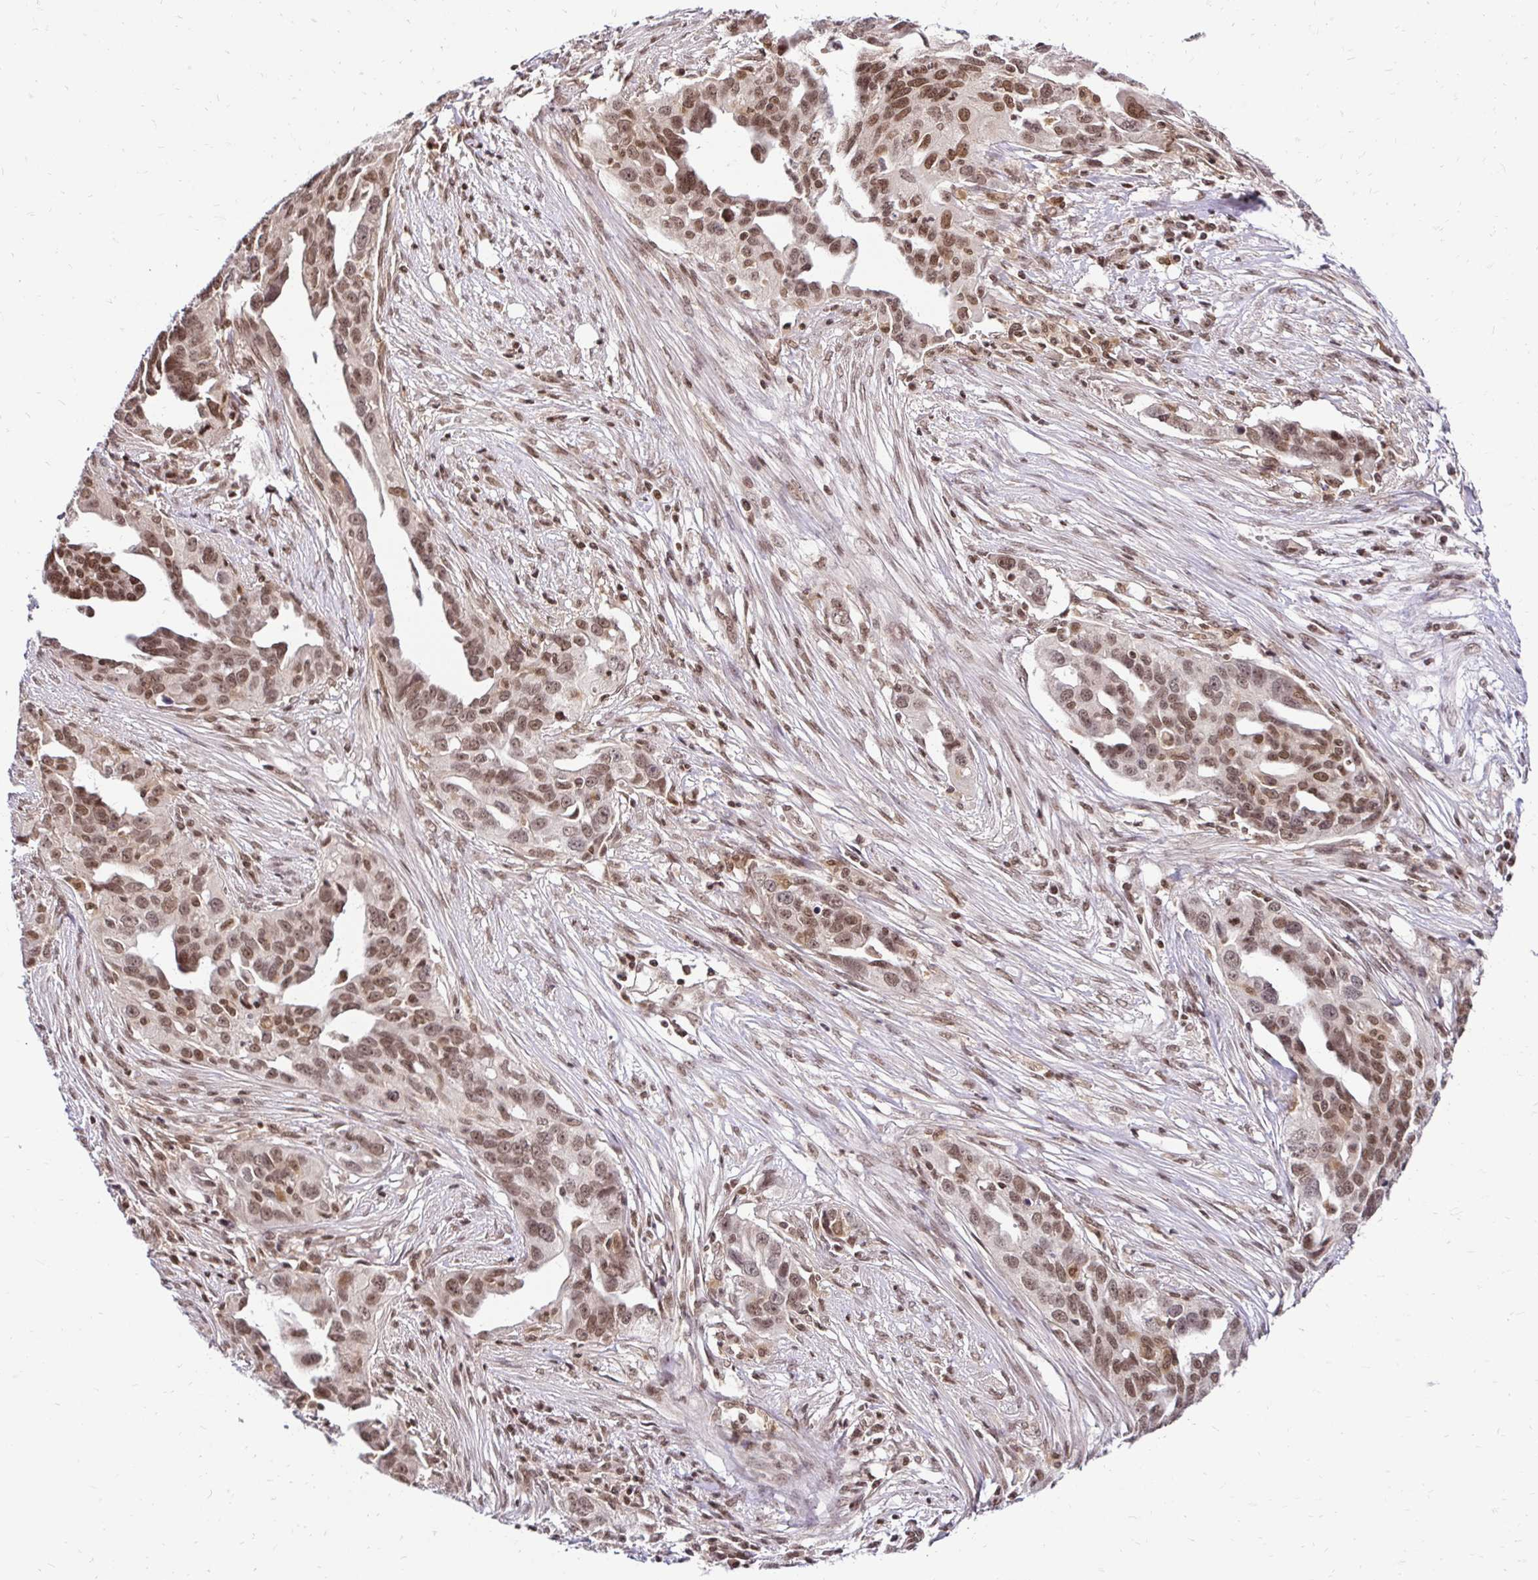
{"staining": {"intensity": "moderate", "quantity": ">75%", "location": "nuclear"}, "tissue": "ovarian cancer", "cell_type": "Tumor cells", "image_type": "cancer", "snomed": [{"axis": "morphology", "description": "Carcinoma, endometroid"}, {"axis": "morphology", "description": "Cystadenocarcinoma, serous, NOS"}, {"axis": "topography", "description": "Ovary"}], "caption": "The histopathology image demonstrates staining of ovarian serous cystadenocarcinoma, revealing moderate nuclear protein positivity (brown color) within tumor cells.", "gene": "GLYR1", "patient": {"sex": "female", "age": 45}}